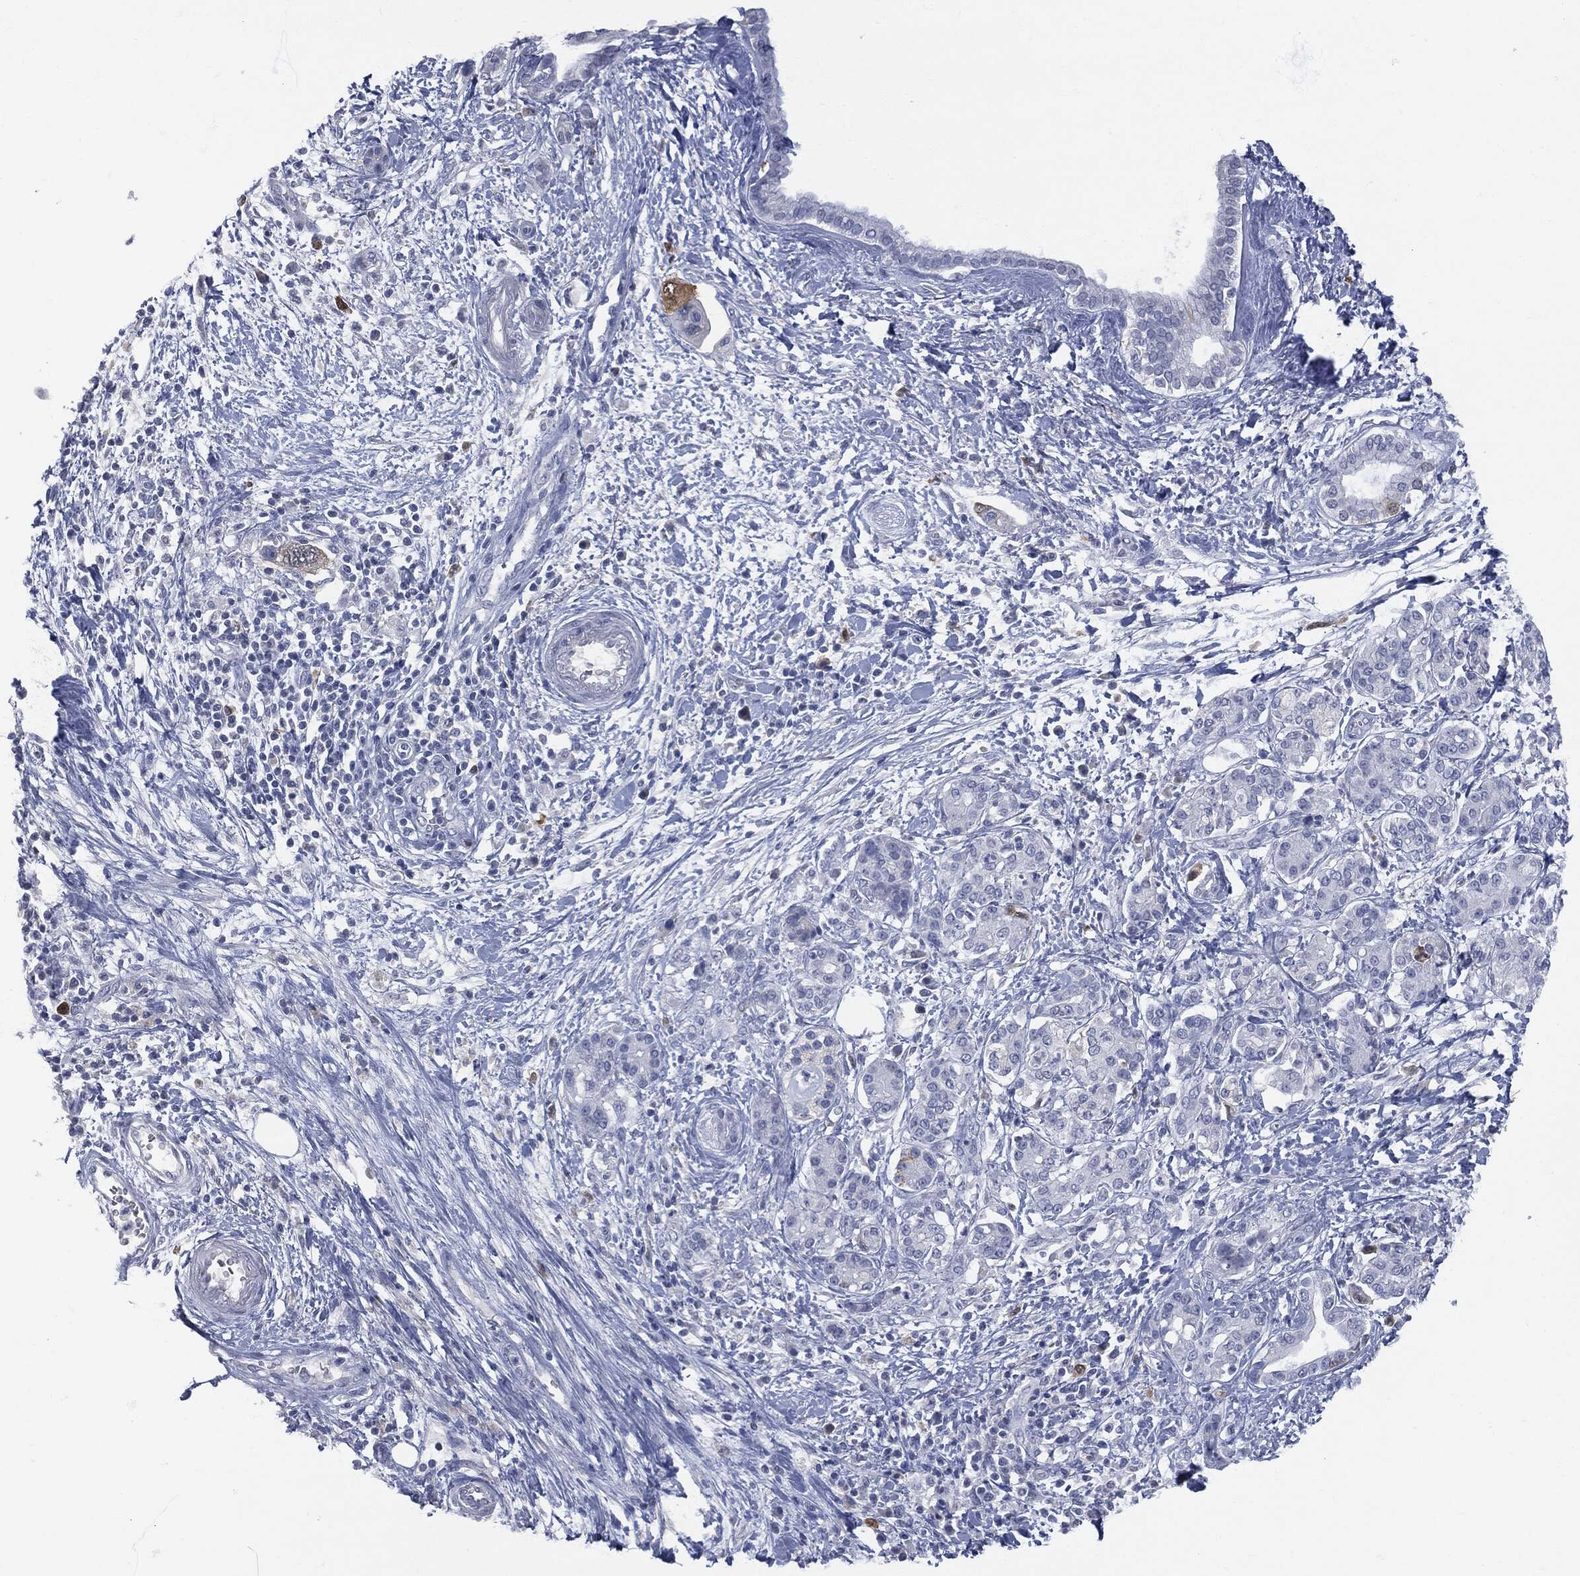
{"staining": {"intensity": "negative", "quantity": "none", "location": "none"}, "tissue": "pancreatic cancer", "cell_type": "Tumor cells", "image_type": "cancer", "snomed": [{"axis": "morphology", "description": "Adenocarcinoma, NOS"}, {"axis": "topography", "description": "Pancreas"}], "caption": "Histopathology image shows no protein positivity in tumor cells of pancreatic cancer tissue.", "gene": "UBE2C", "patient": {"sex": "female", "age": 73}}